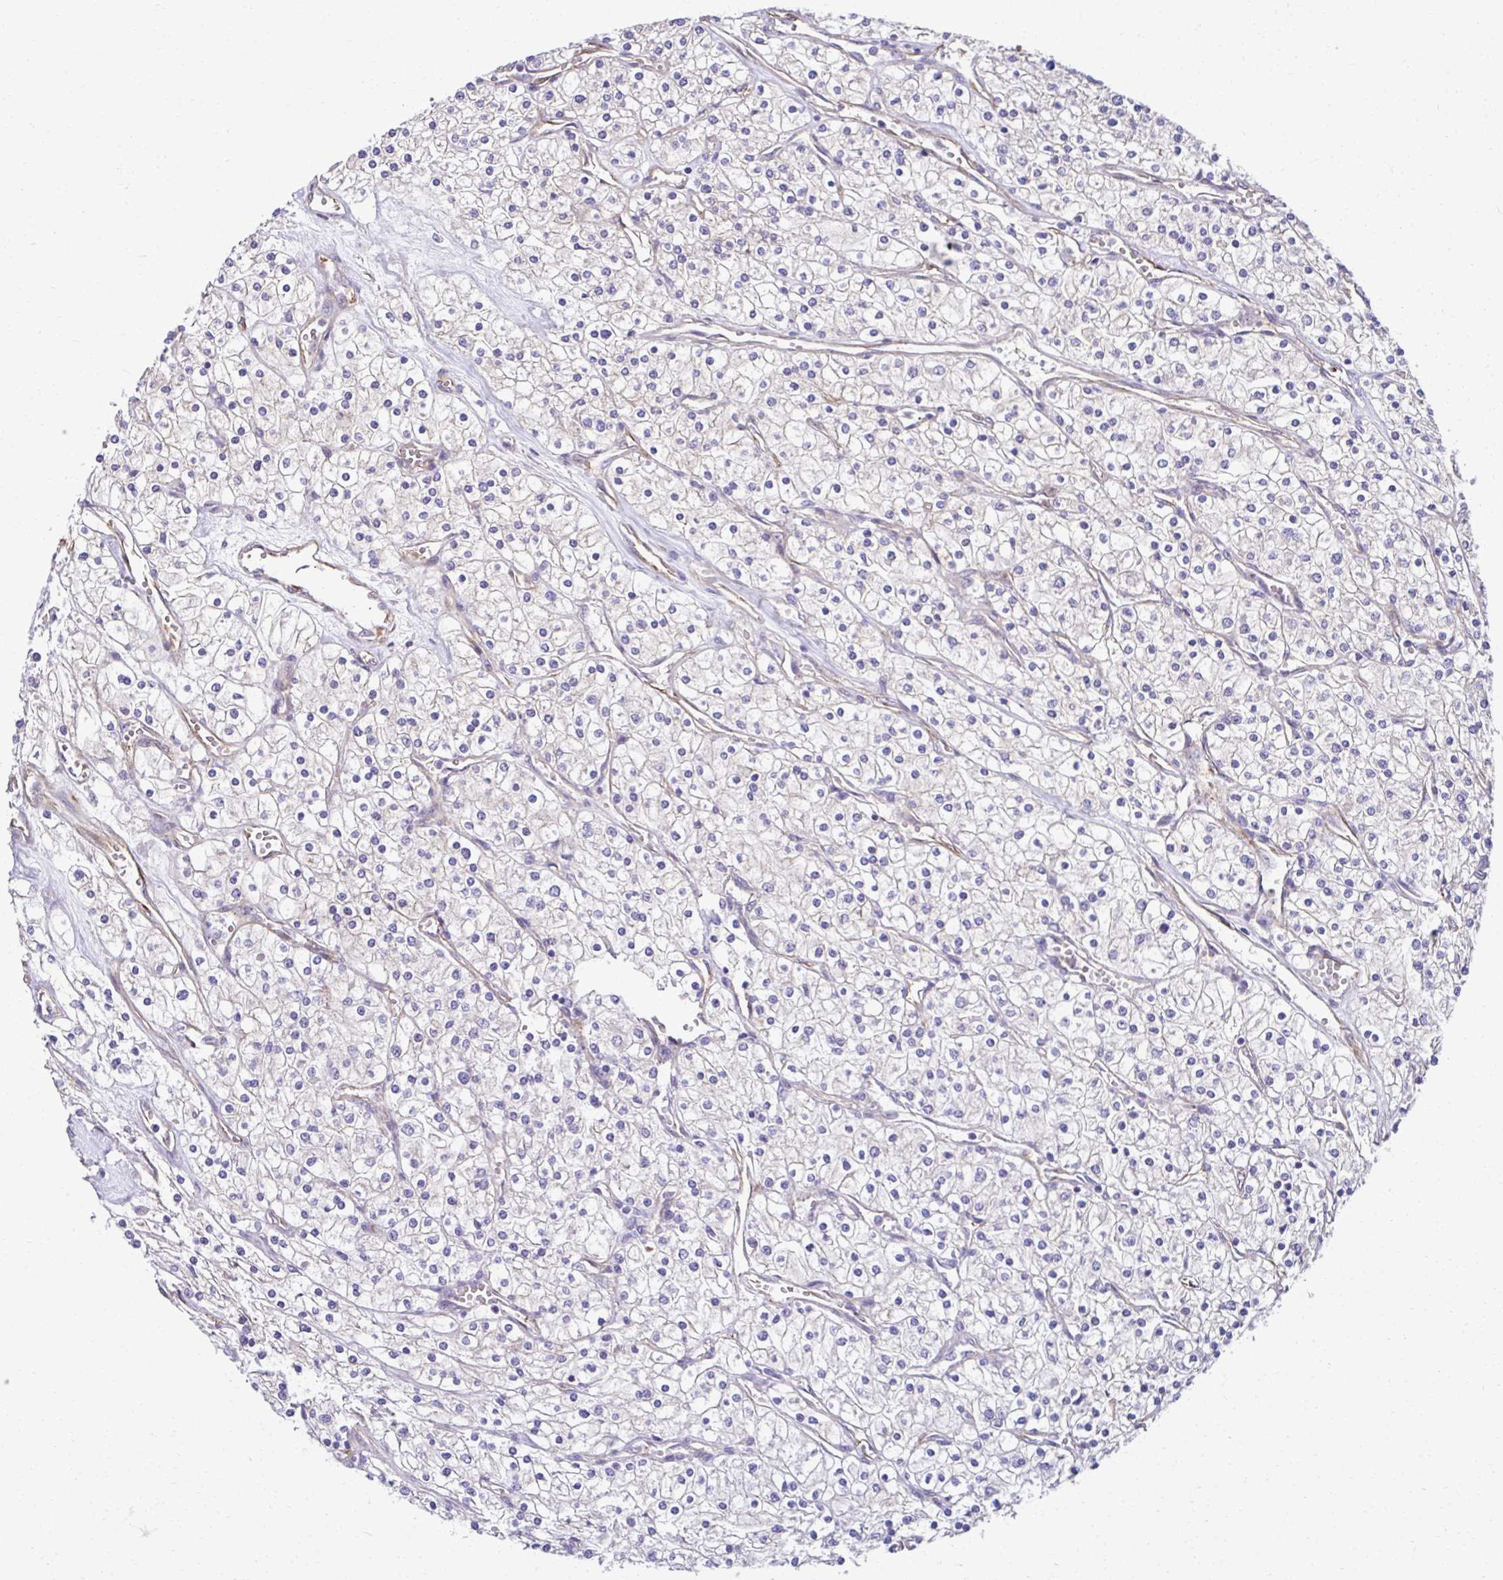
{"staining": {"intensity": "negative", "quantity": "none", "location": "none"}, "tissue": "renal cancer", "cell_type": "Tumor cells", "image_type": "cancer", "snomed": [{"axis": "morphology", "description": "Adenocarcinoma, NOS"}, {"axis": "topography", "description": "Kidney"}], "caption": "High magnification brightfield microscopy of renal cancer stained with DAB (3,3'-diaminobenzidine) (brown) and counterstained with hematoxylin (blue): tumor cells show no significant staining.", "gene": "TRIM52", "patient": {"sex": "male", "age": 80}}